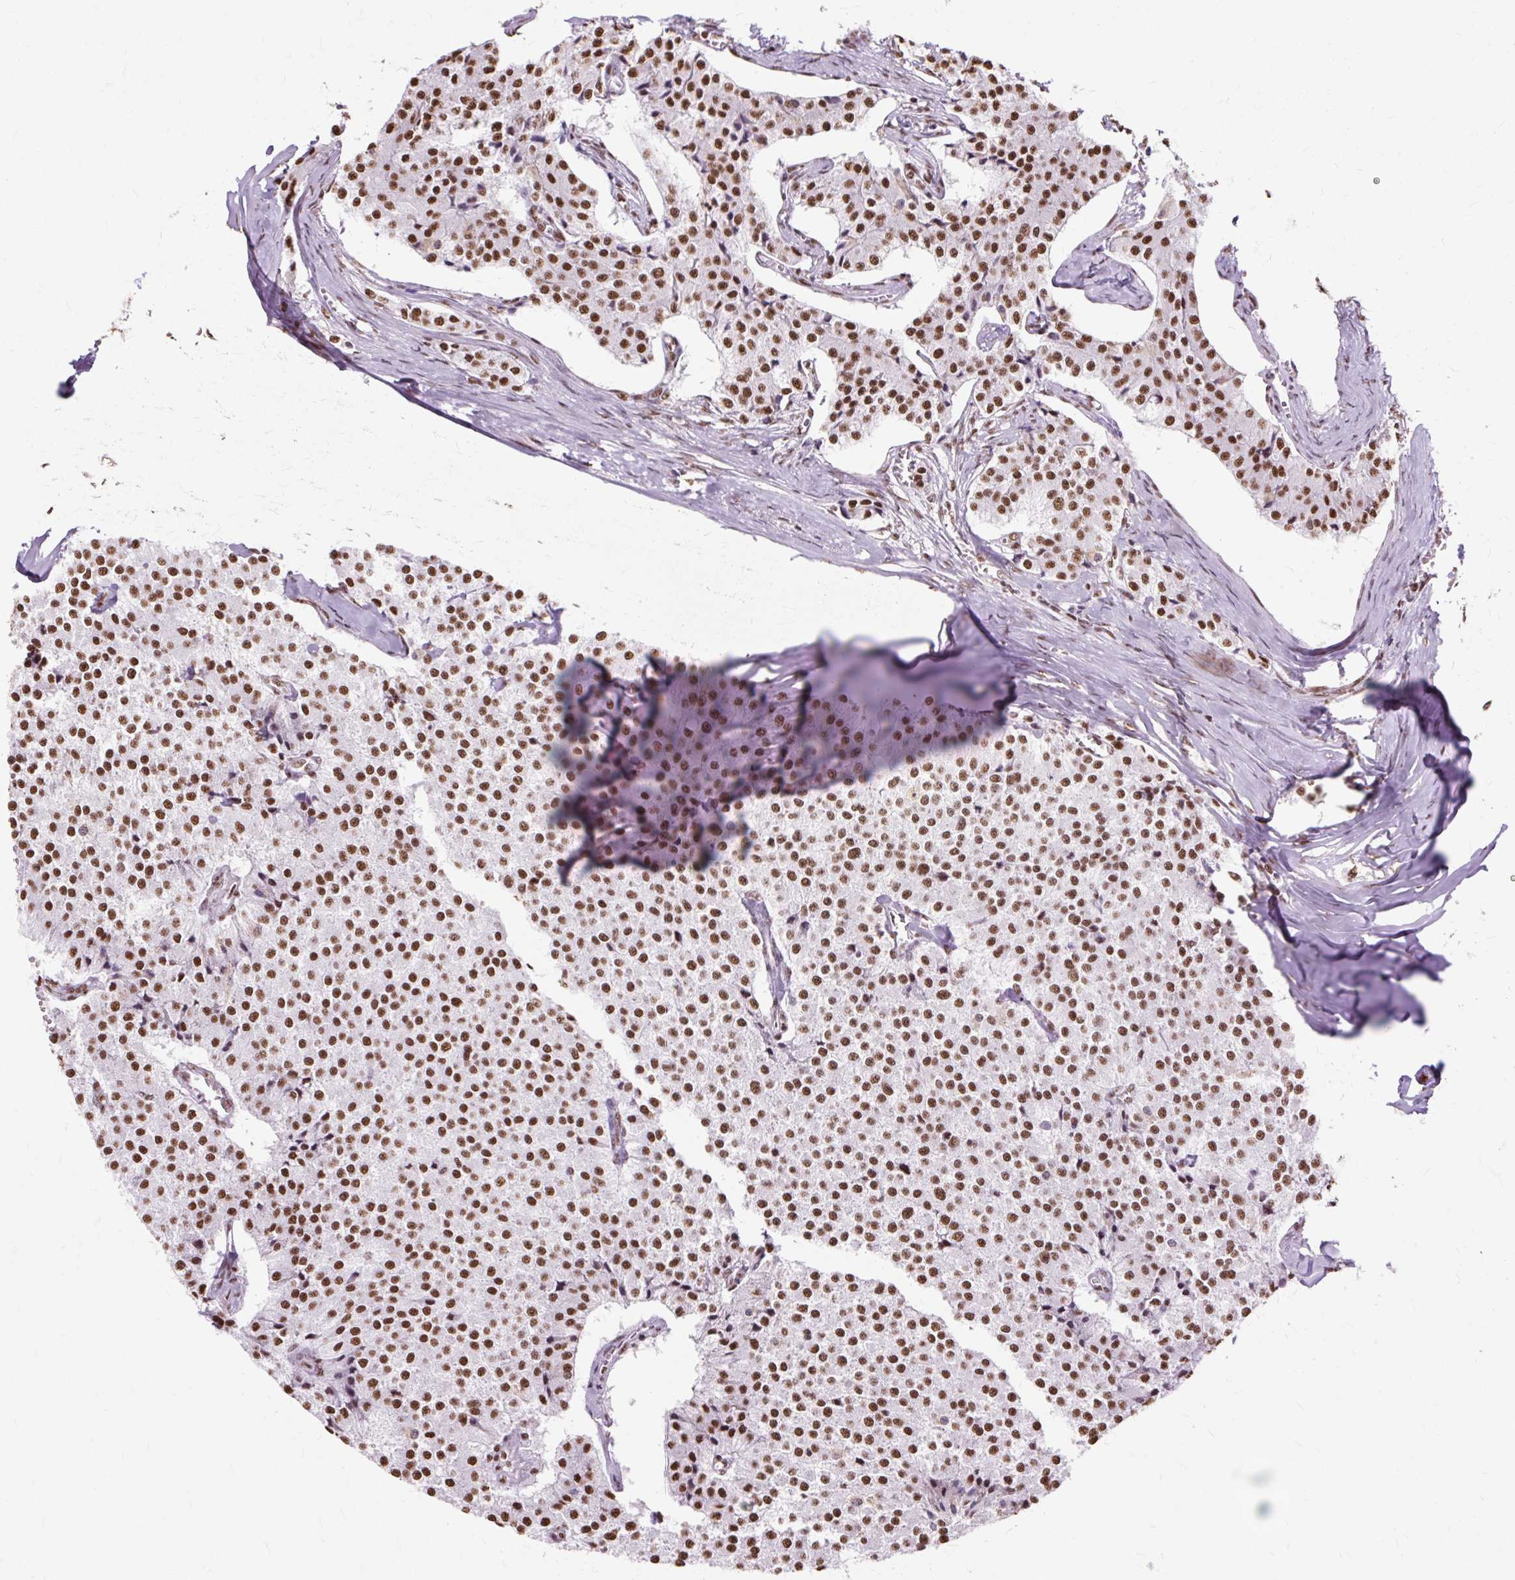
{"staining": {"intensity": "strong", "quantity": ">75%", "location": "nuclear"}, "tissue": "carcinoid", "cell_type": "Tumor cells", "image_type": "cancer", "snomed": [{"axis": "morphology", "description": "Carcinoid, malignant, NOS"}, {"axis": "topography", "description": "Colon"}], "caption": "High-magnification brightfield microscopy of carcinoid (malignant) stained with DAB (3,3'-diaminobenzidine) (brown) and counterstained with hematoxylin (blue). tumor cells exhibit strong nuclear expression is appreciated in approximately>75% of cells.", "gene": "XRCC6", "patient": {"sex": "female", "age": 52}}